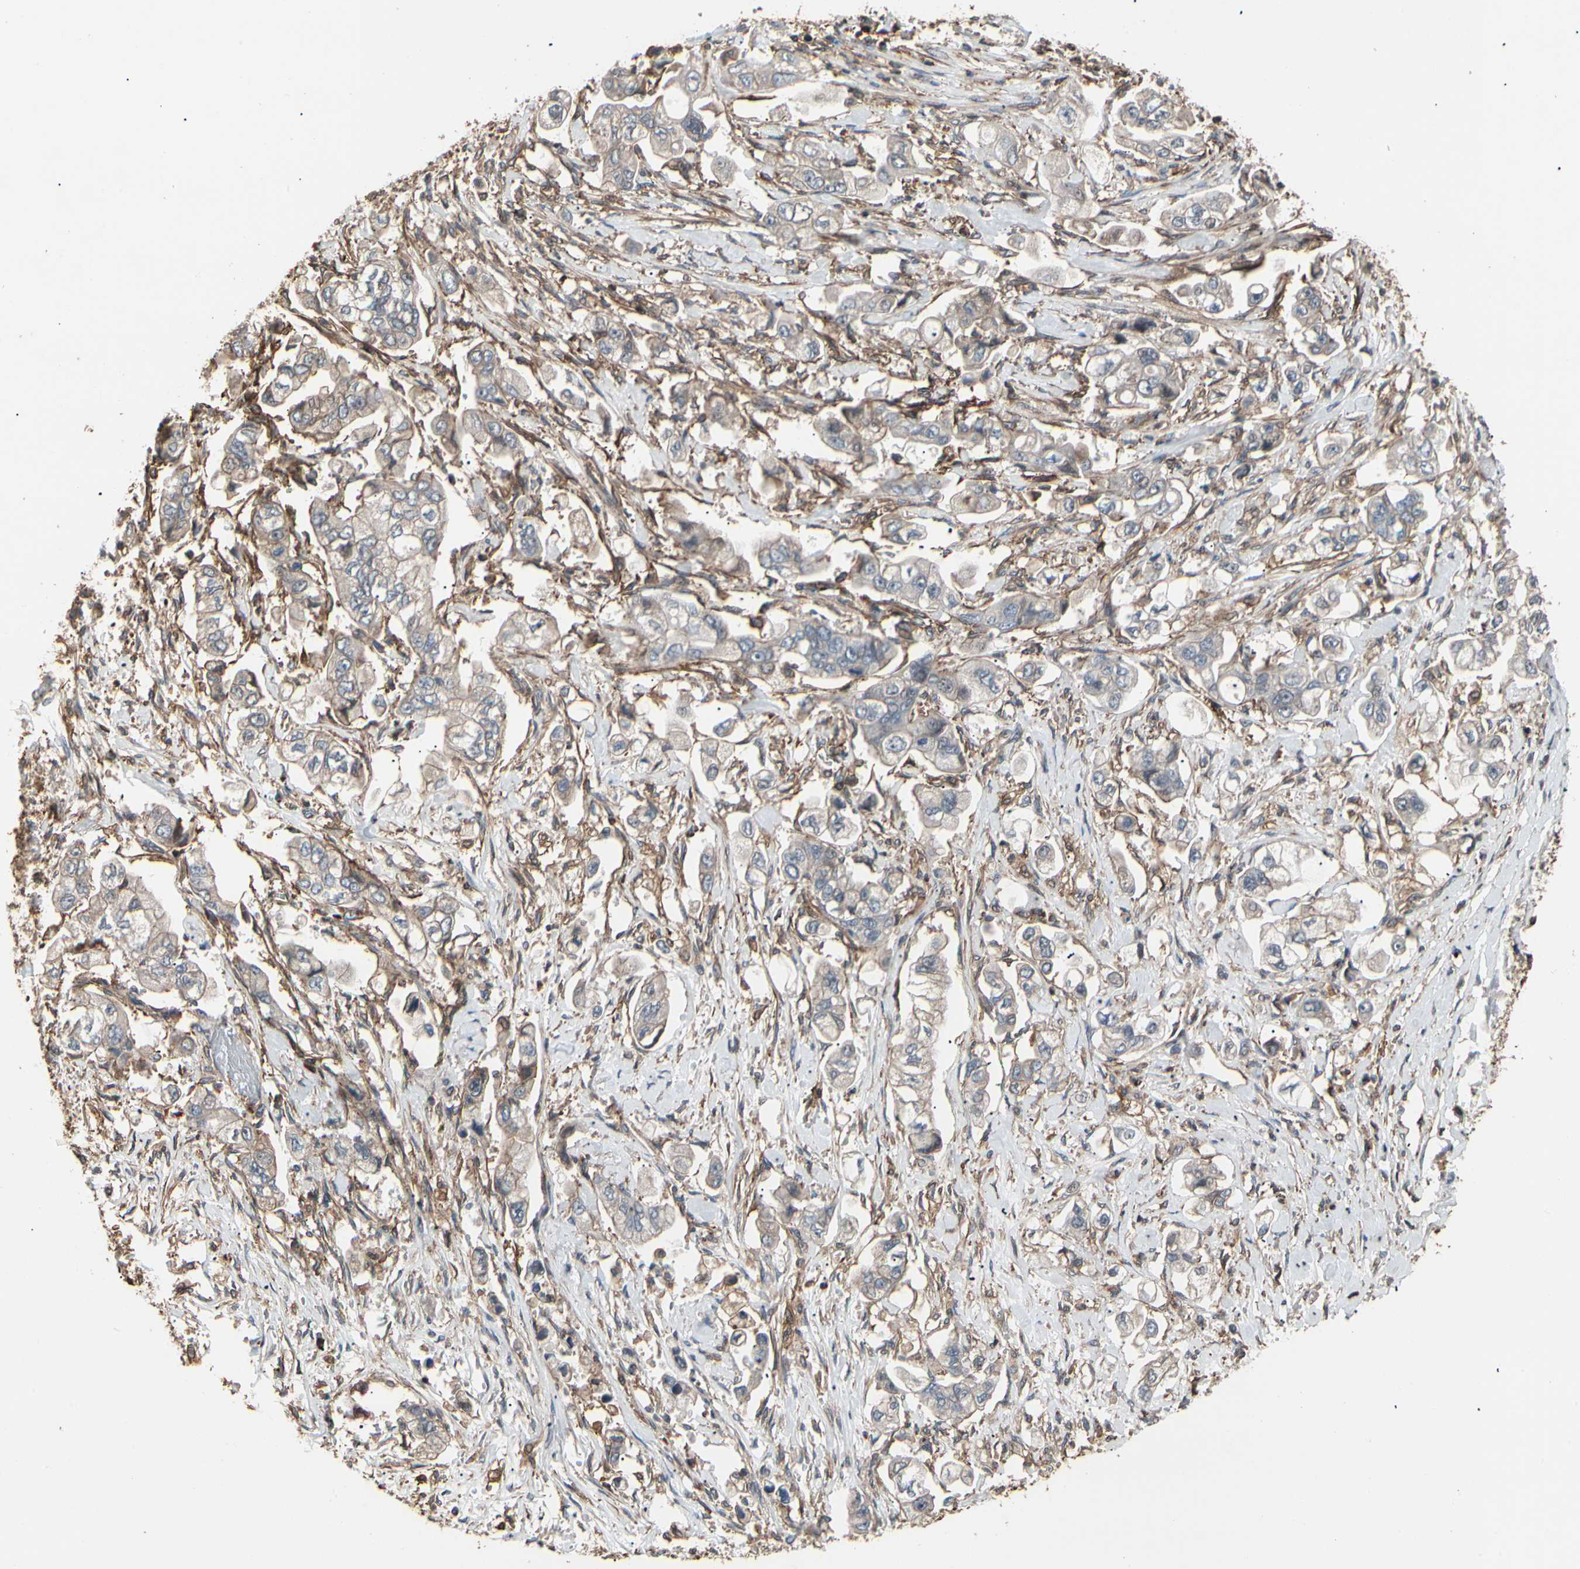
{"staining": {"intensity": "weak", "quantity": "<25%", "location": "cytoplasmic/membranous"}, "tissue": "stomach cancer", "cell_type": "Tumor cells", "image_type": "cancer", "snomed": [{"axis": "morphology", "description": "Adenocarcinoma, NOS"}, {"axis": "topography", "description": "Stomach"}], "caption": "This is an immunohistochemistry image of stomach adenocarcinoma. There is no positivity in tumor cells.", "gene": "MAPK13", "patient": {"sex": "male", "age": 62}}